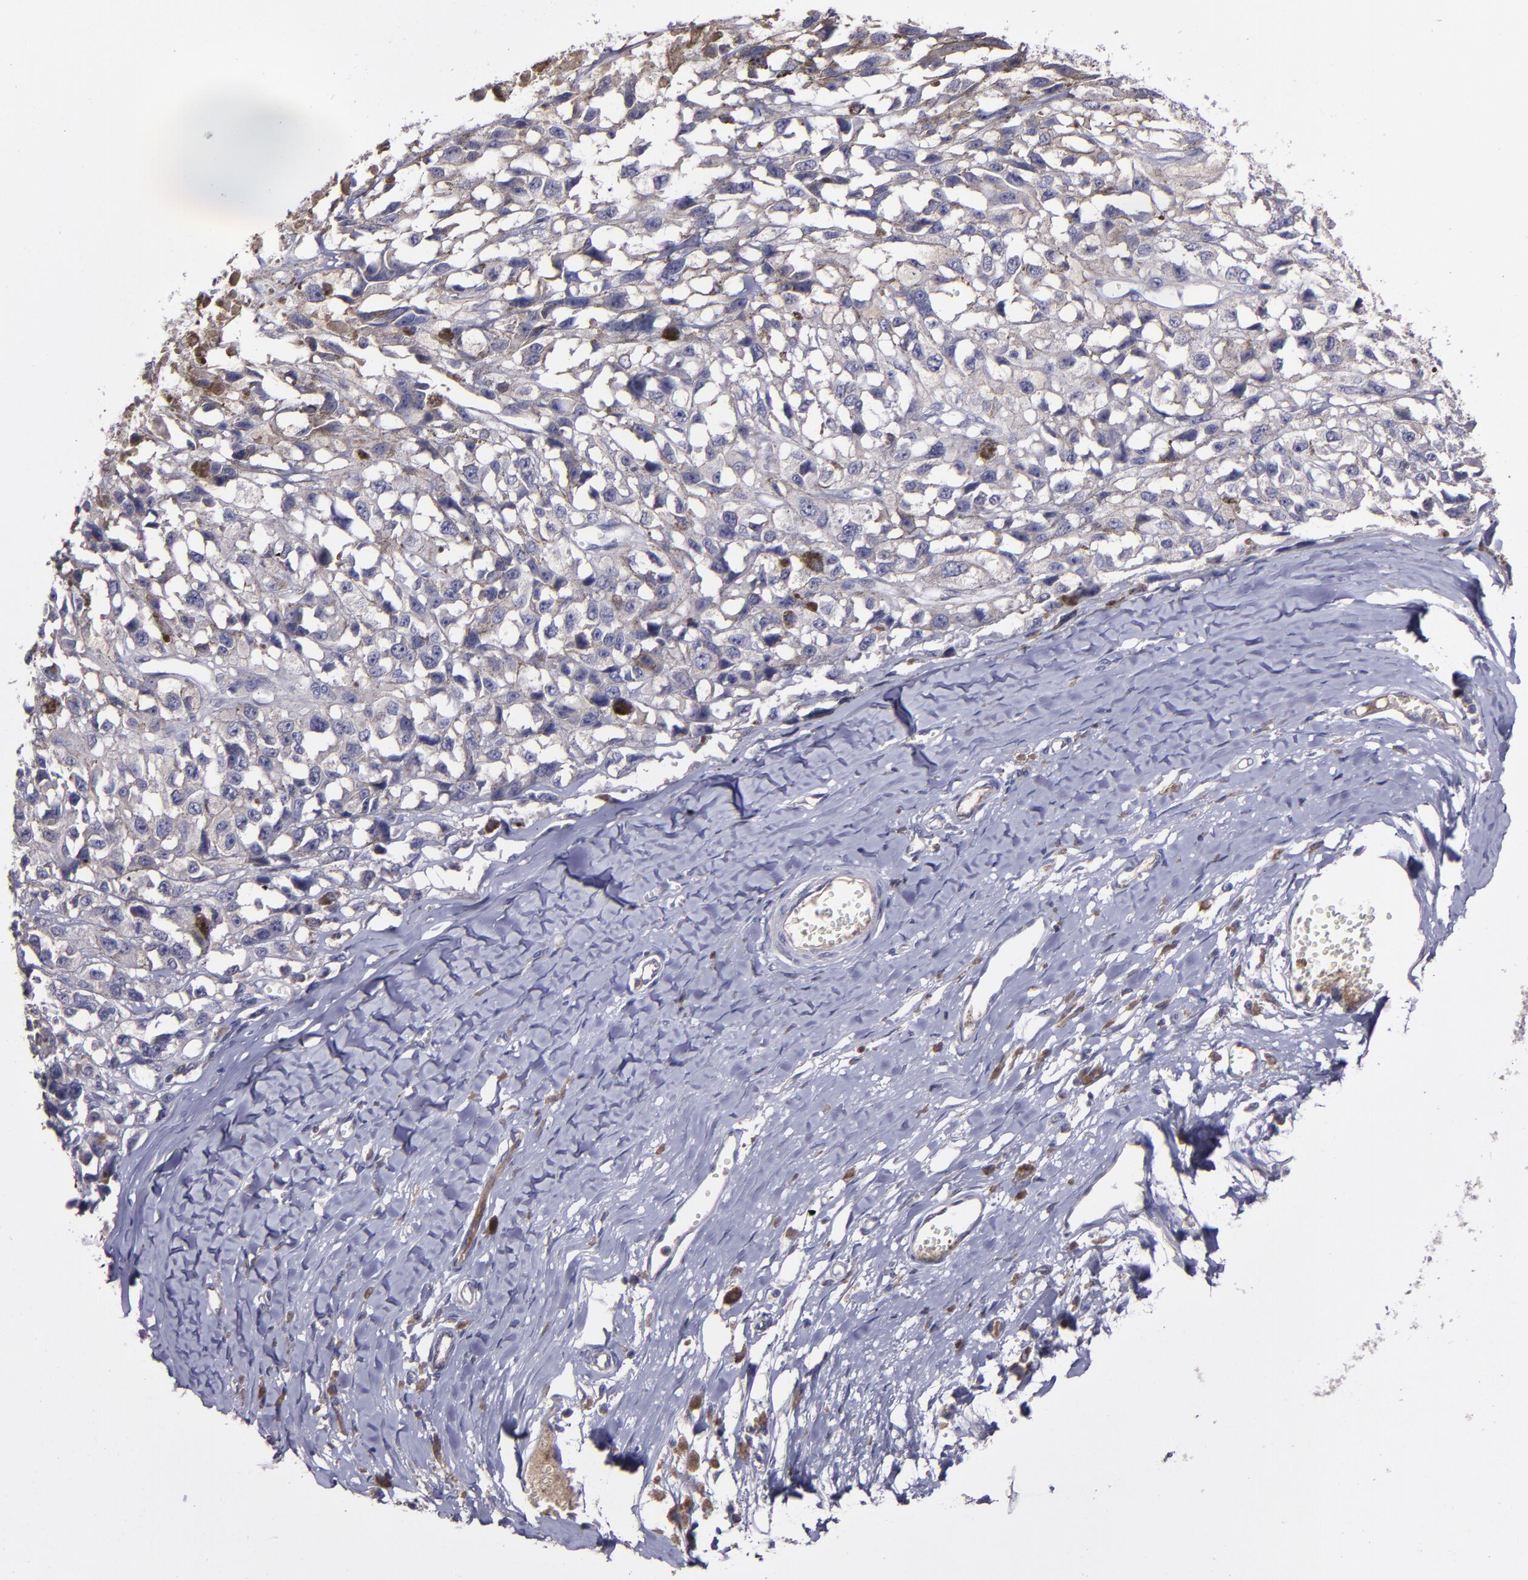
{"staining": {"intensity": "negative", "quantity": "none", "location": "none"}, "tissue": "melanoma", "cell_type": "Tumor cells", "image_type": "cancer", "snomed": [{"axis": "morphology", "description": "Malignant melanoma, Metastatic site"}, {"axis": "topography", "description": "Lymph node"}], "caption": "Malignant melanoma (metastatic site) was stained to show a protein in brown. There is no significant staining in tumor cells.", "gene": "MASP1", "patient": {"sex": "male", "age": 59}}